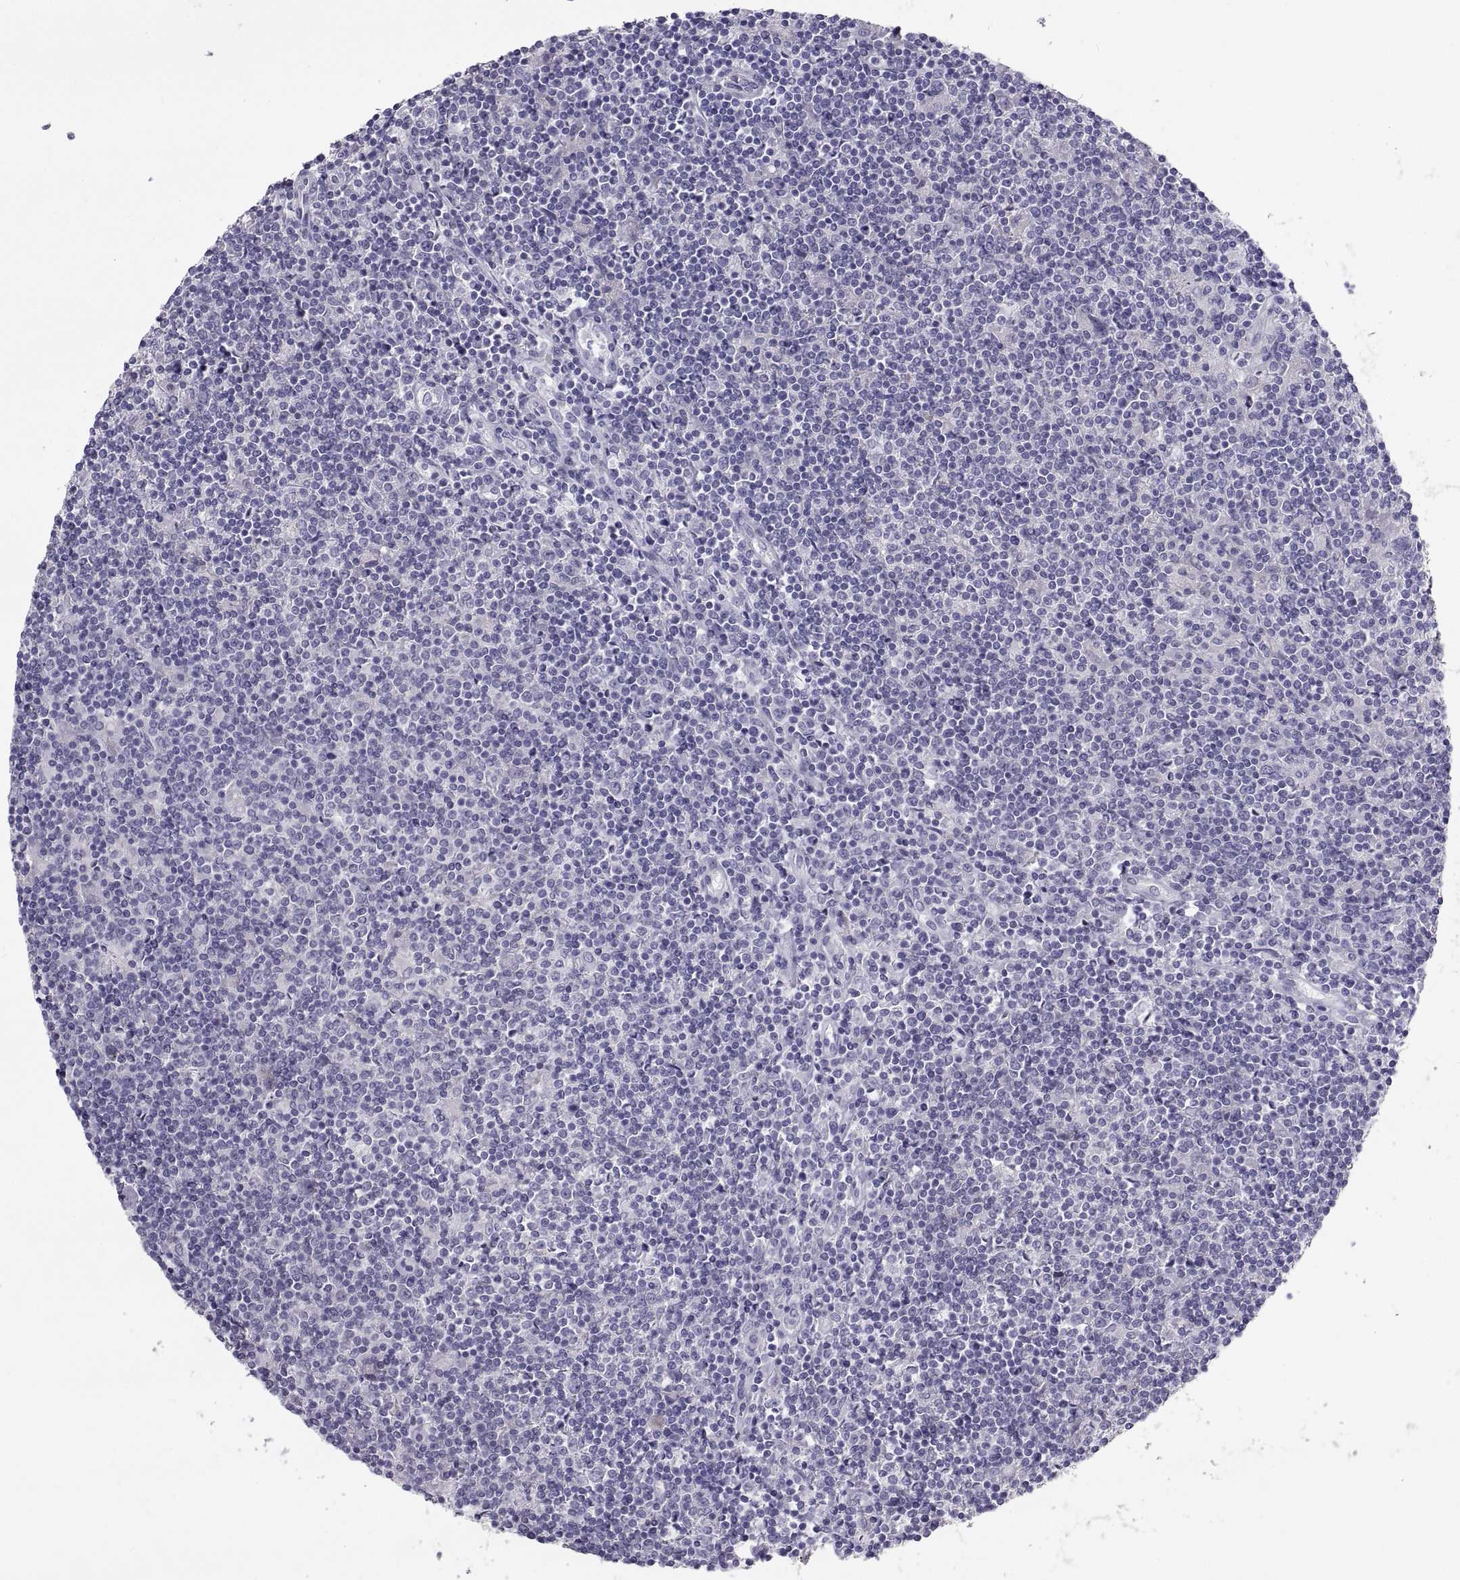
{"staining": {"intensity": "negative", "quantity": "none", "location": "none"}, "tissue": "lymphoma", "cell_type": "Tumor cells", "image_type": "cancer", "snomed": [{"axis": "morphology", "description": "Hodgkin's disease, NOS"}, {"axis": "topography", "description": "Lymph node"}], "caption": "IHC histopathology image of lymphoma stained for a protein (brown), which reveals no positivity in tumor cells. (DAB immunohistochemistry (IHC) visualized using brightfield microscopy, high magnification).", "gene": "IGSF1", "patient": {"sex": "male", "age": 40}}